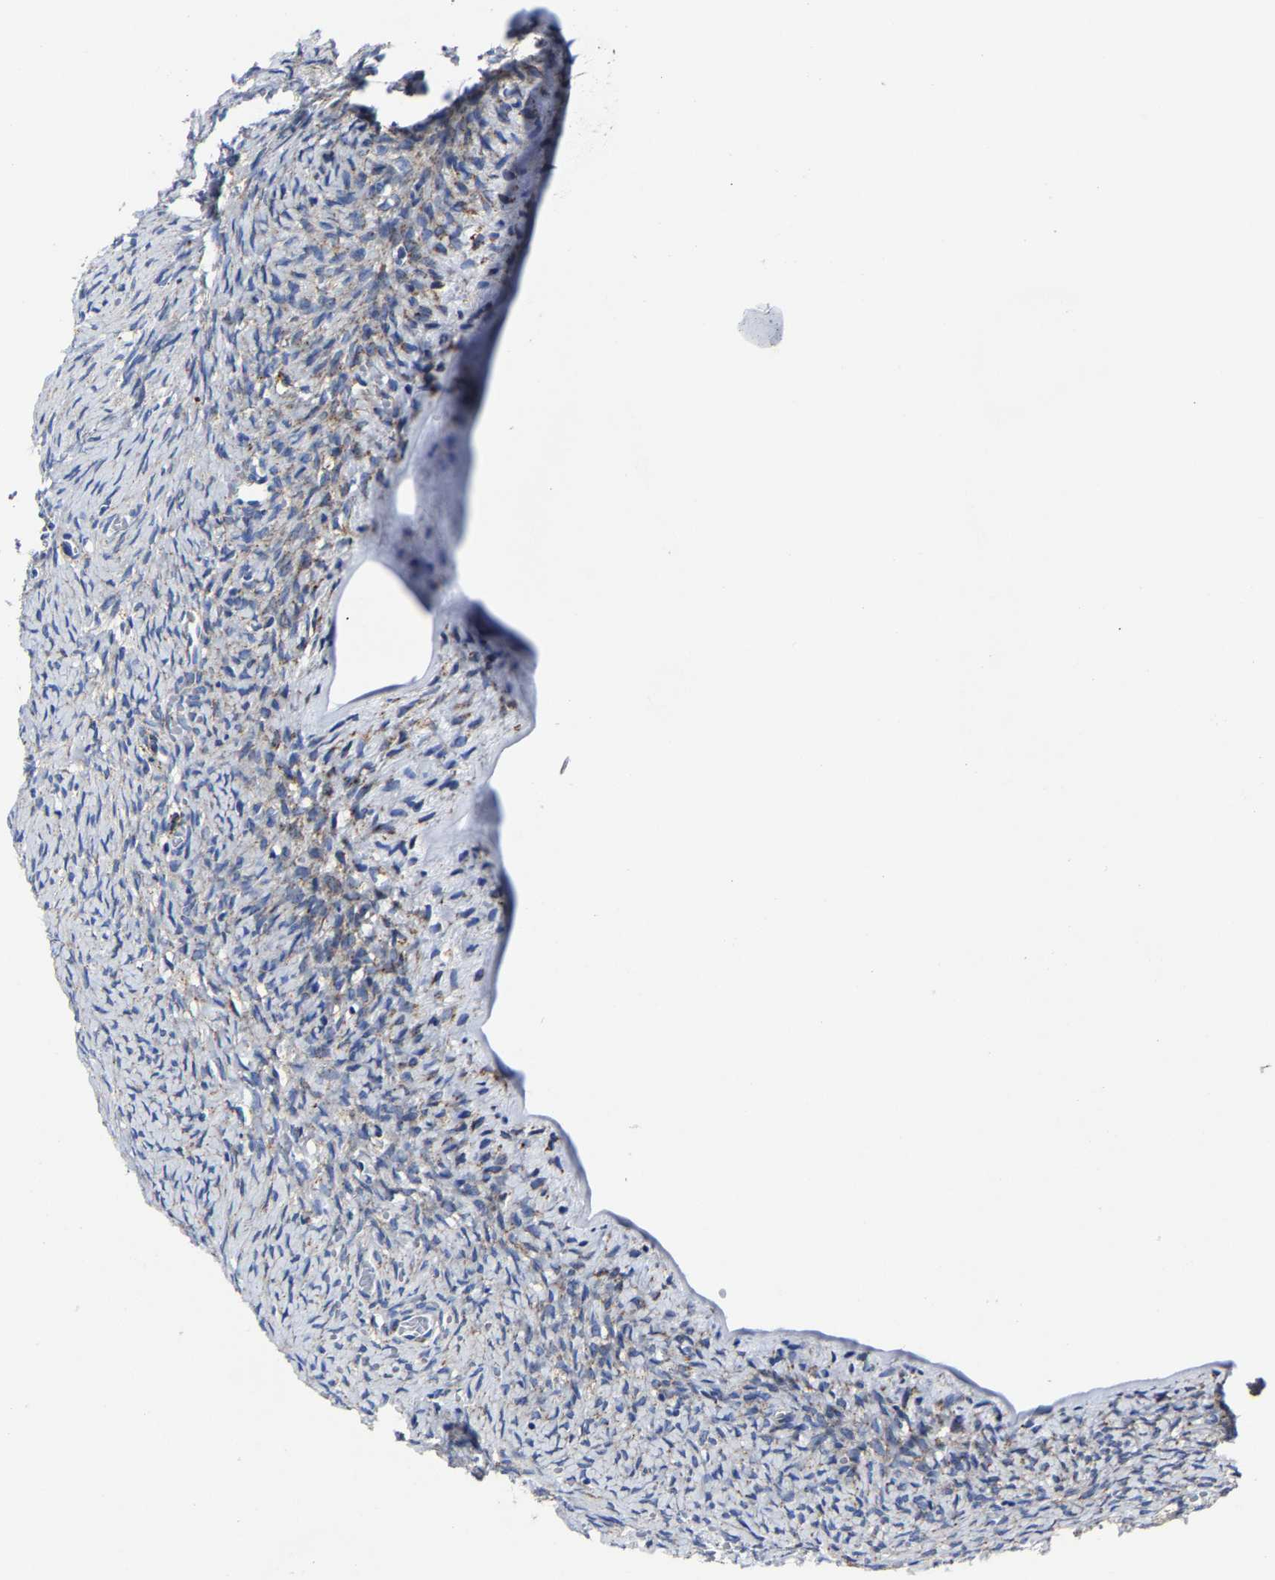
{"staining": {"intensity": "negative", "quantity": "none", "location": "none"}, "tissue": "ovary", "cell_type": "Ovarian stroma cells", "image_type": "normal", "snomed": [{"axis": "morphology", "description": "Normal tissue, NOS"}, {"axis": "topography", "description": "Ovary"}], "caption": "This is an immunohistochemistry (IHC) micrograph of benign ovary. There is no expression in ovarian stroma cells.", "gene": "LAMTOR4", "patient": {"sex": "female", "age": 27}}